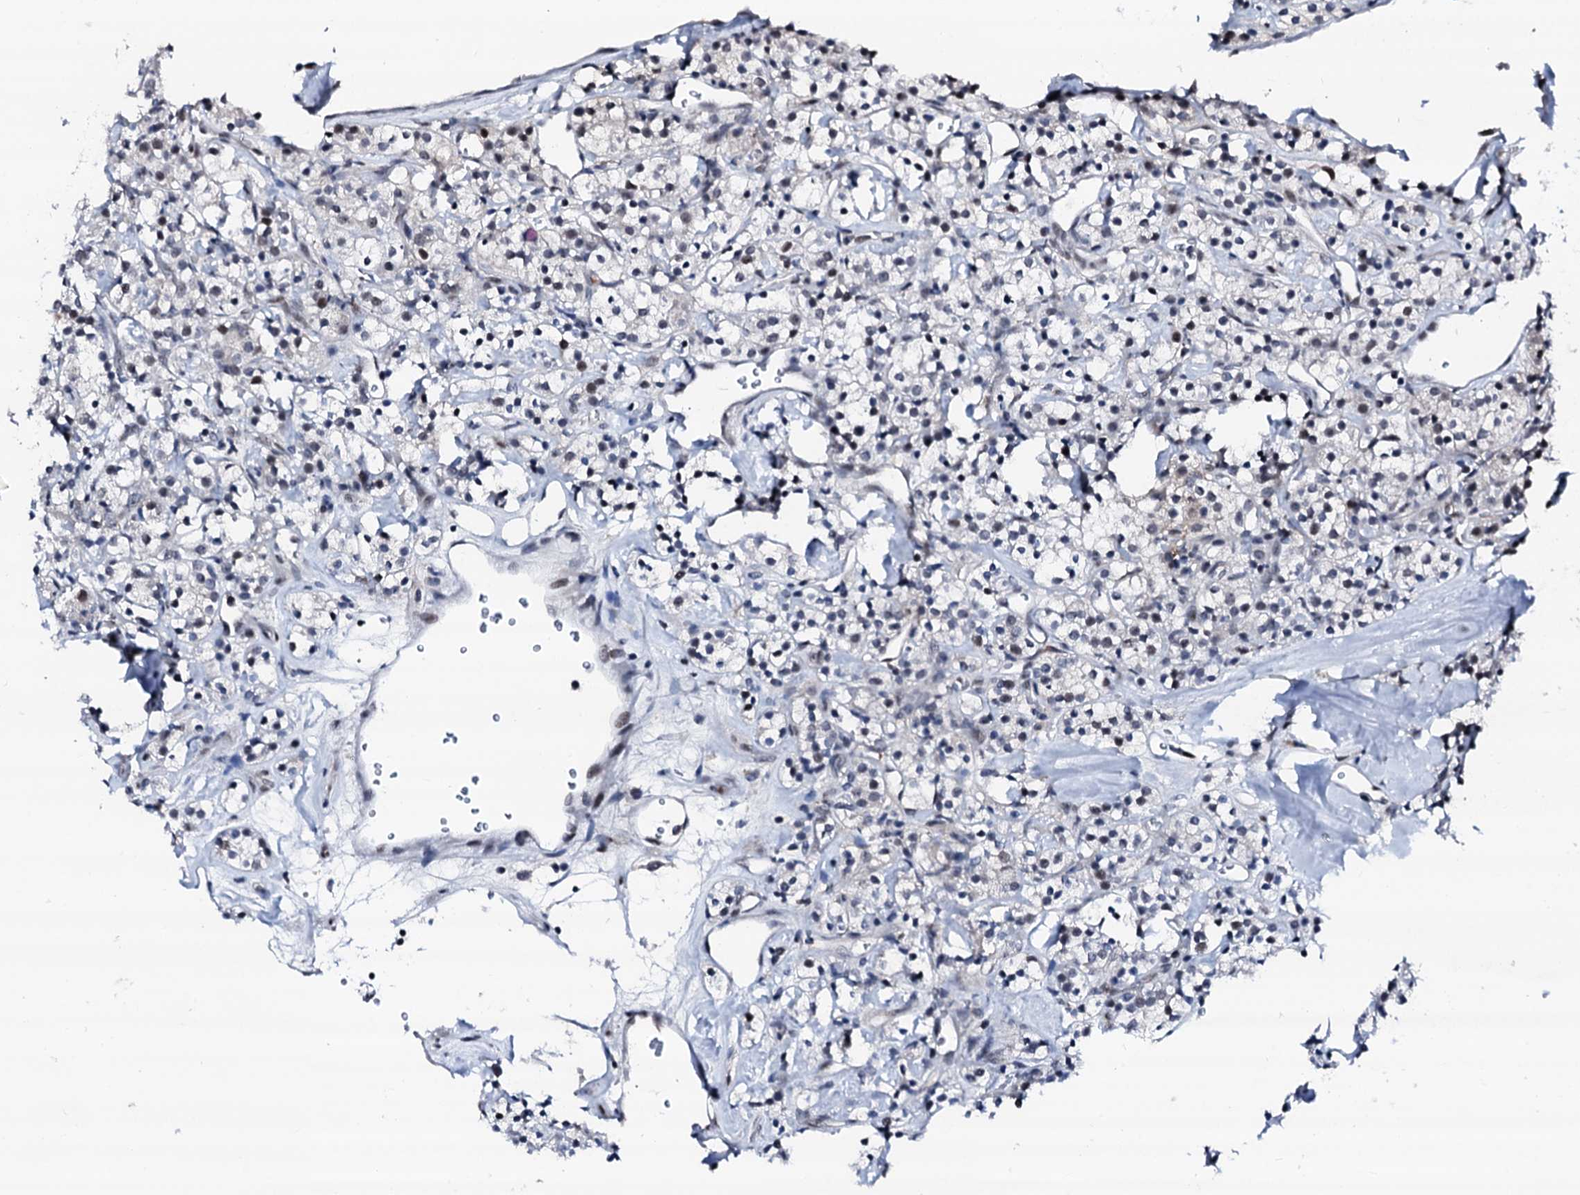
{"staining": {"intensity": "negative", "quantity": "none", "location": "none"}, "tissue": "renal cancer", "cell_type": "Tumor cells", "image_type": "cancer", "snomed": [{"axis": "morphology", "description": "Adenocarcinoma, NOS"}, {"axis": "topography", "description": "Kidney"}], "caption": "Tumor cells are negative for brown protein staining in renal cancer (adenocarcinoma).", "gene": "TRAFD1", "patient": {"sex": "male", "age": 77}}